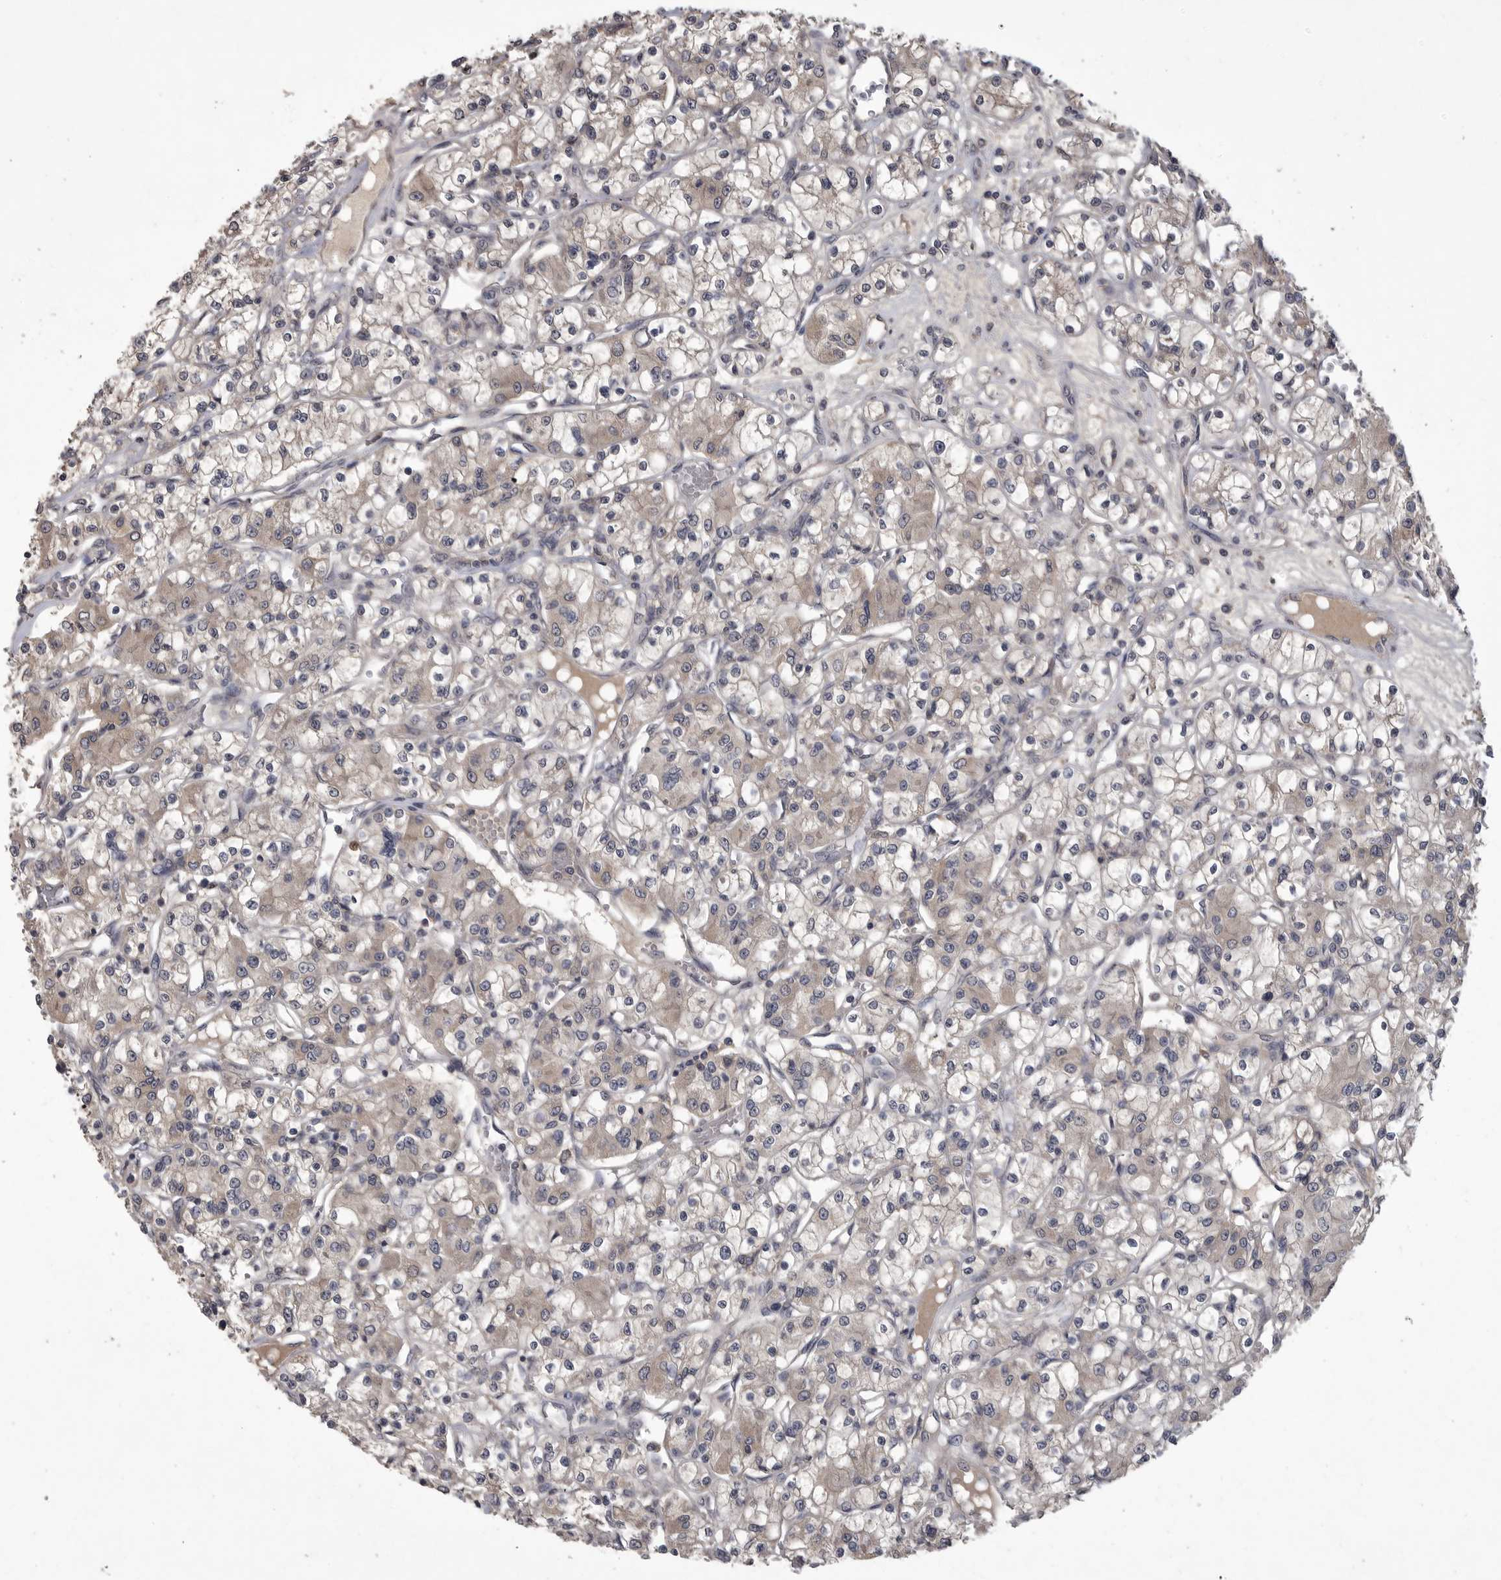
{"staining": {"intensity": "weak", "quantity": "<25%", "location": "cytoplasmic/membranous"}, "tissue": "renal cancer", "cell_type": "Tumor cells", "image_type": "cancer", "snomed": [{"axis": "morphology", "description": "Adenocarcinoma, NOS"}, {"axis": "topography", "description": "Kidney"}], "caption": "High magnification brightfield microscopy of renal cancer stained with DAB (3,3'-diaminobenzidine) (brown) and counterstained with hematoxylin (blue): tumor cells show no significant expression.", "gene": "ZNF114", "patient": {"sex": "female", "age": 59}}